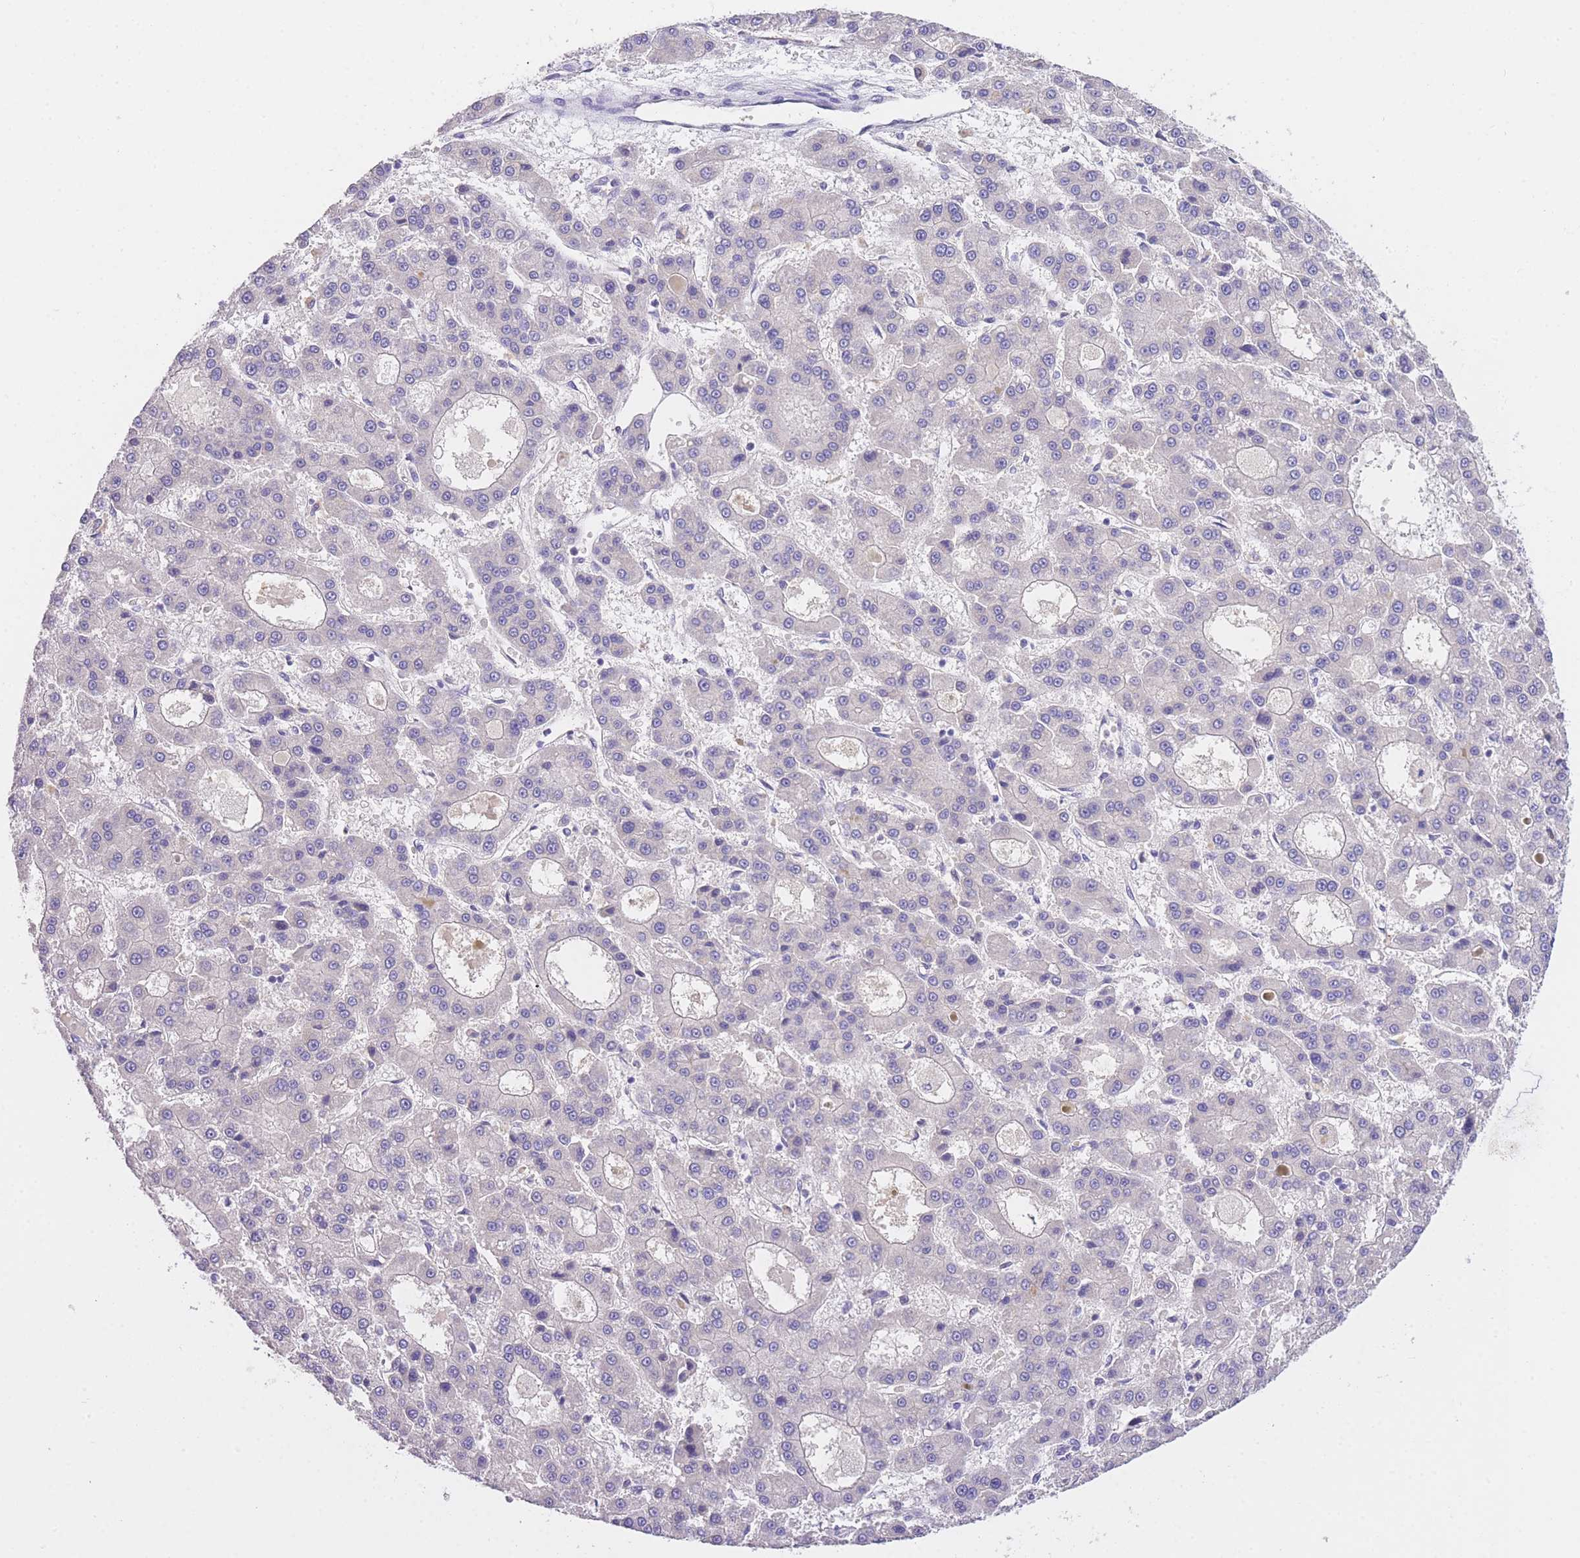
{"staining": {"intensity": "negative", "quantity": "none", "location": "none"}, "tissue": "liver cancer", "cell_type": "Tumor cells", "image_type": "cancer", "snomed": [{"axis": "morphology", "description": "Carcinoma, Hepatocellular, NOS"}, {"axis": "topography", "description": "Liver"}], "caption": "Liver cancer (hepatocellular carcinoma) stained for a protein using immunohistochemistry shows no staining tumor cells.", "gene": "SLC35F2", "patient": {"sex": "male", "age": 70}}